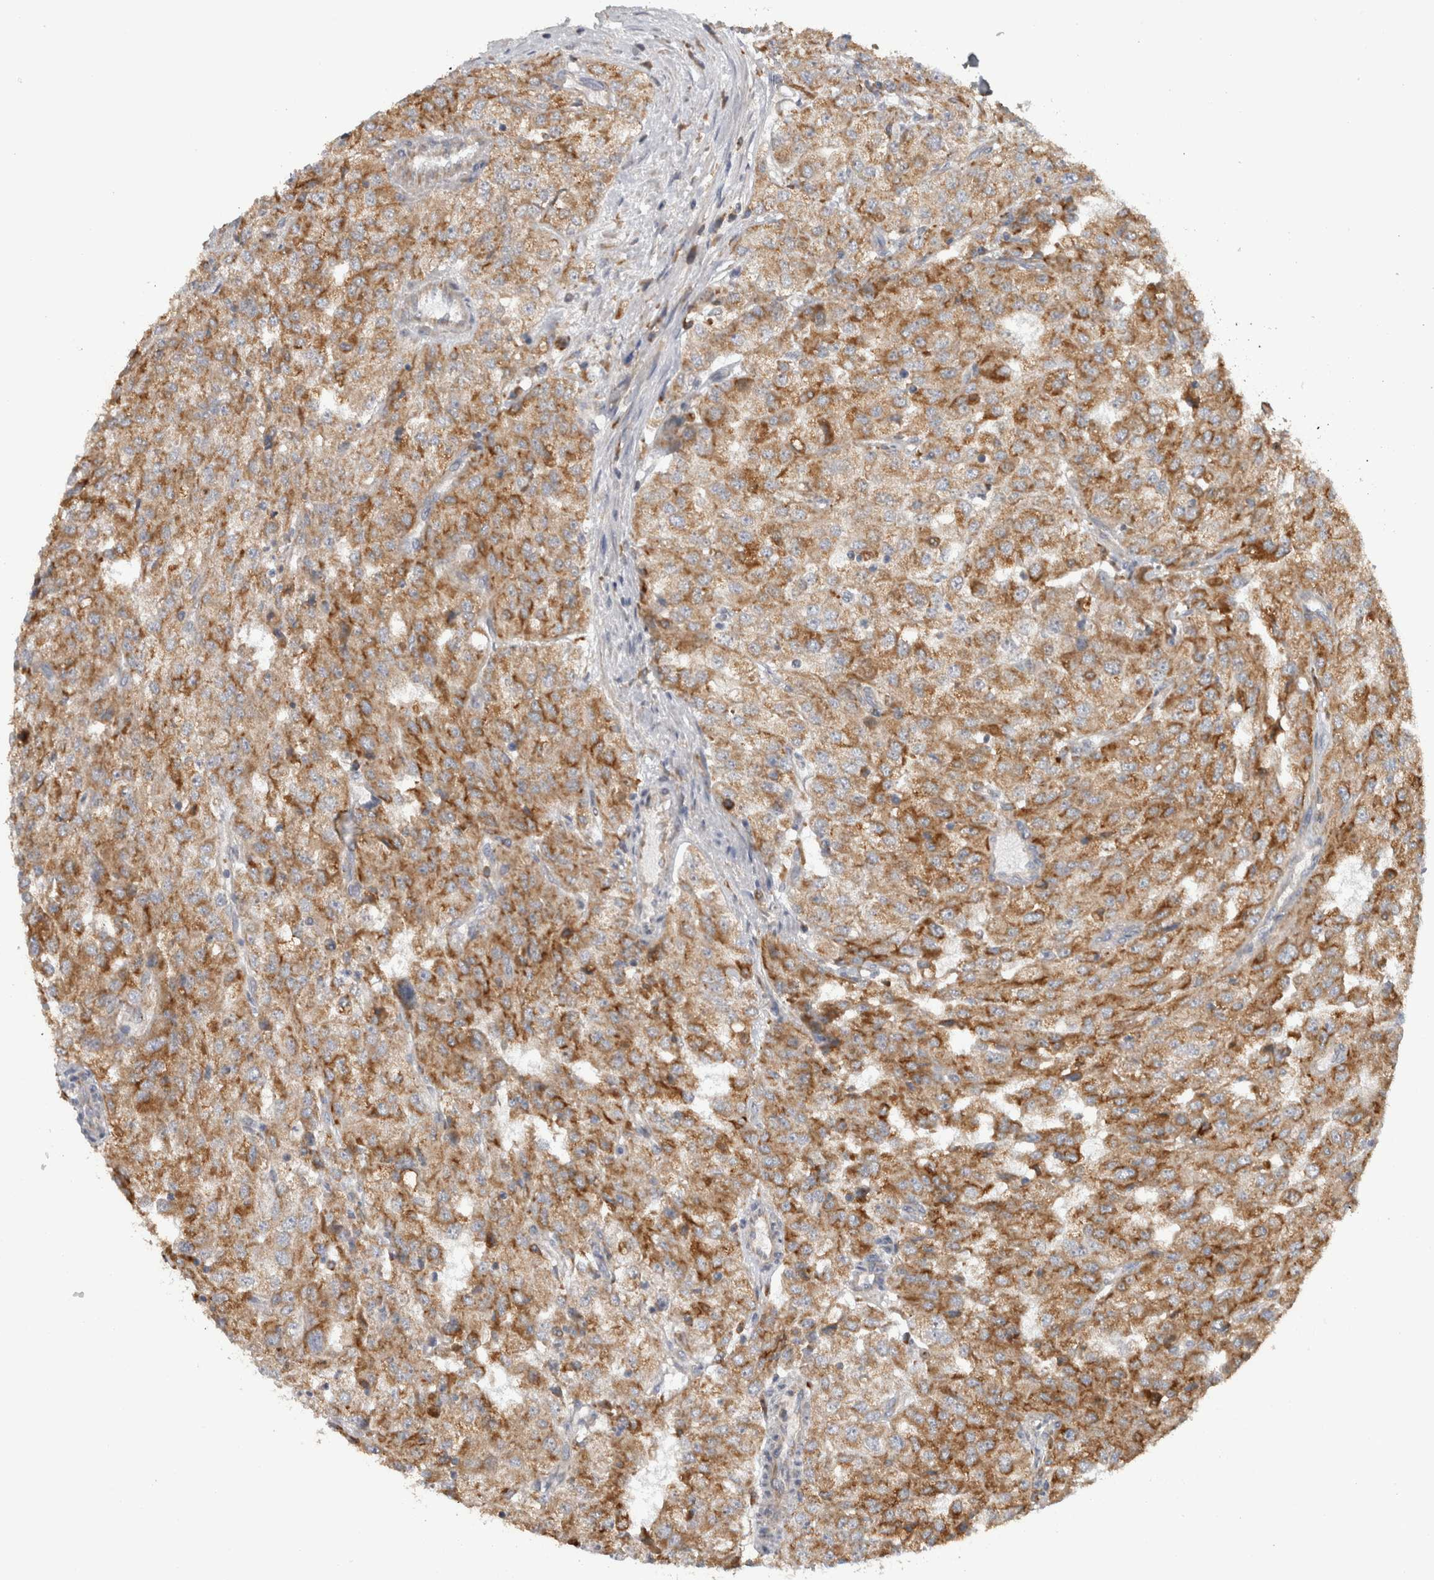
{"staining": {"intensity": "moderate", "quantity": ">75%", "location": "cytoplasmic/membranous"}, "tissue": "renal cancer", "cell_type": "Tumor cells", "image_type": "cancer", "snomed": [{"axis": "morphology", "description": "Adenocarcinoma, NOS"}, {"axis": "topography", "description": "Kidney"}], "caption": "Immunohistochemistry (IHC) (DAB) staining of renal cancer (adenocarcinoma) demonstrates moderate cytoplasmic/membranous protein expression in about >75% of tumor cells.", "gene": "ADGRL3", "patient": {"sex": "female", "age": 54}}